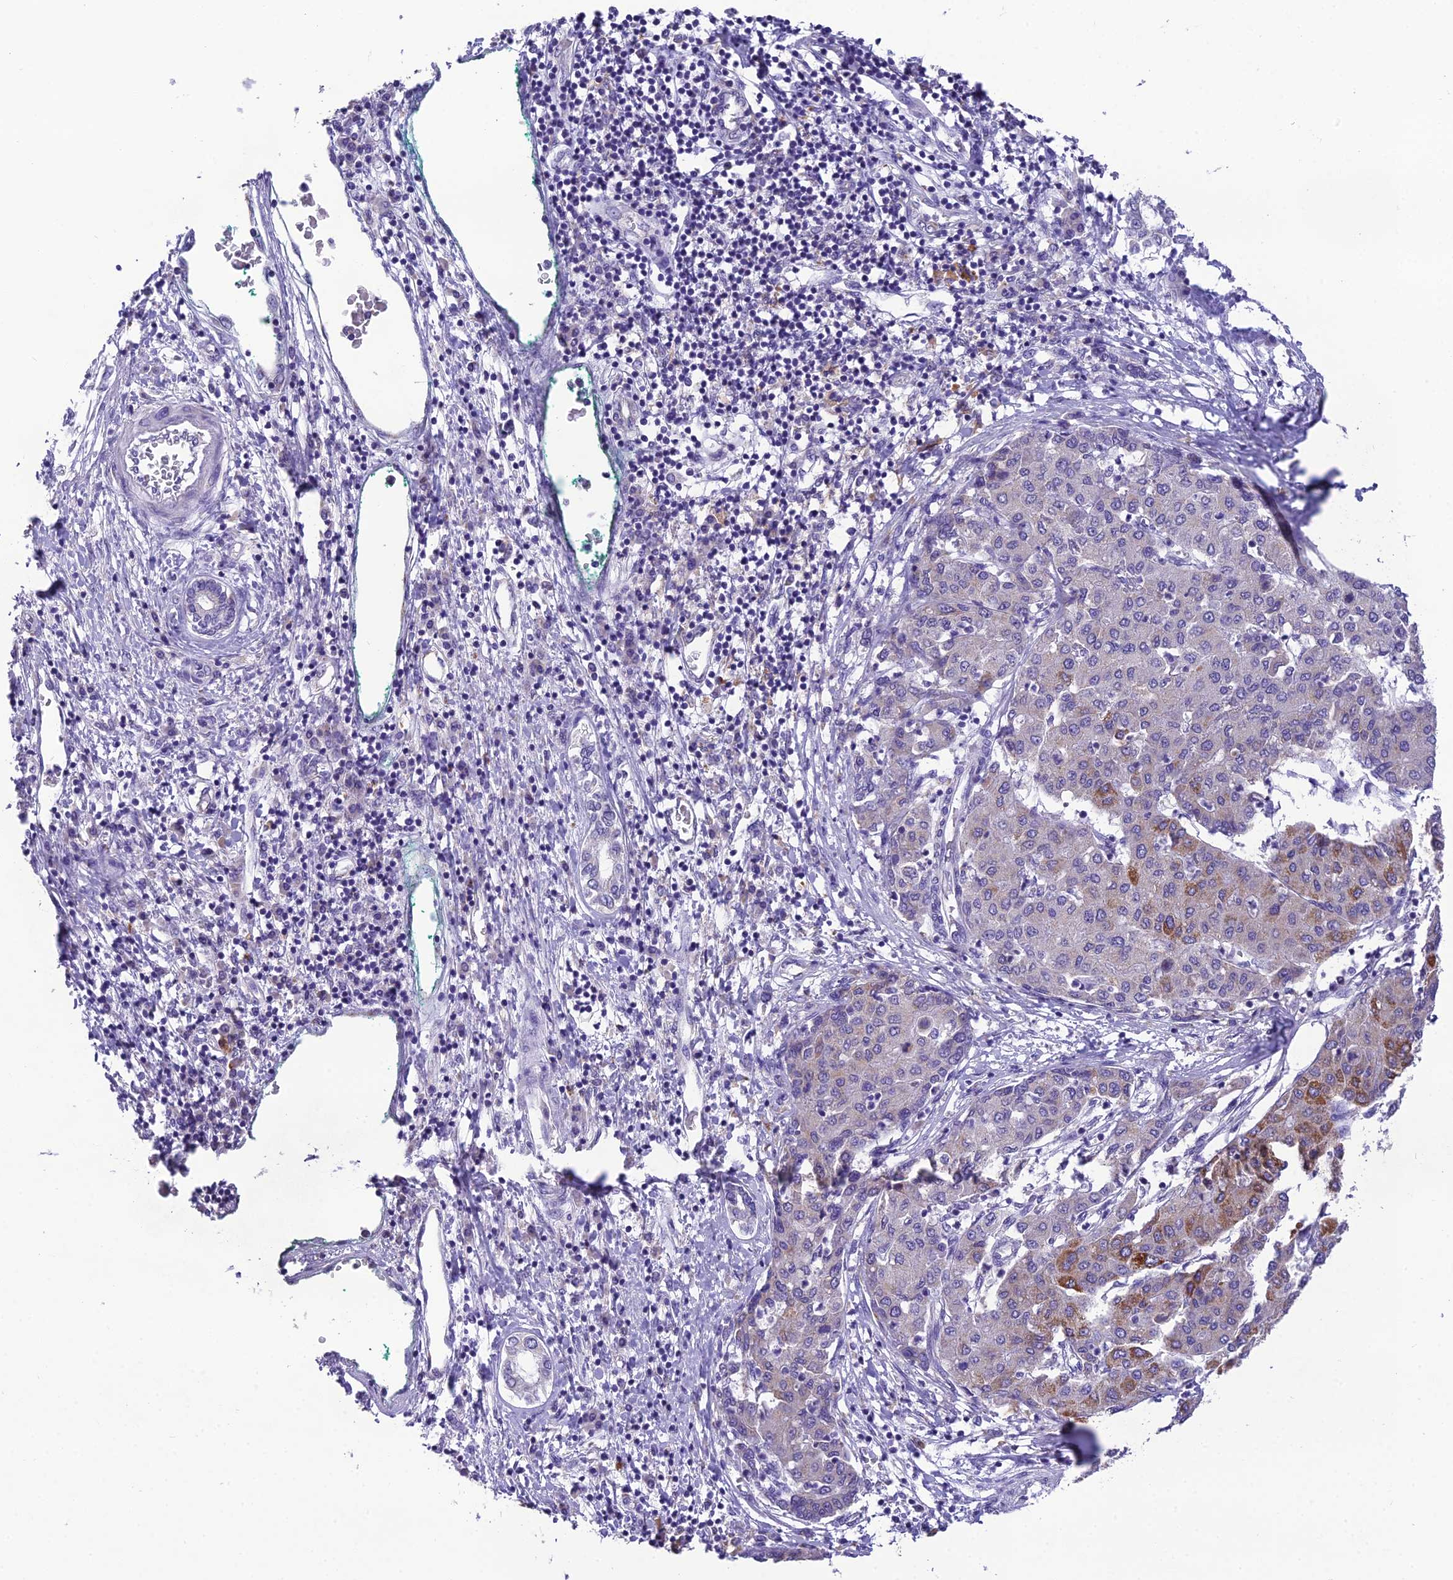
{"staining": {"intensity": "moderate", "quantity": "<25%", "location": "cytoplasmic/membranous"}, "tissue": "liver cancer", "cell_type": "Tumor cells", "image_type": "cancer", "snomed": [{"axis": "morphology", "description": "Carcinoma, Hepatocellular, NOS"}, {"axis": "topography", "description": "Liver"}], "caption": "DAB immunohistochemical staining of liver hepatocellular carcinoma demonstrates moderate cytoplasmic/membranous protein staining in about <25% of tumor cells.", "gene": "MIIP", "patient": {"sex": "male", "age": 65}}